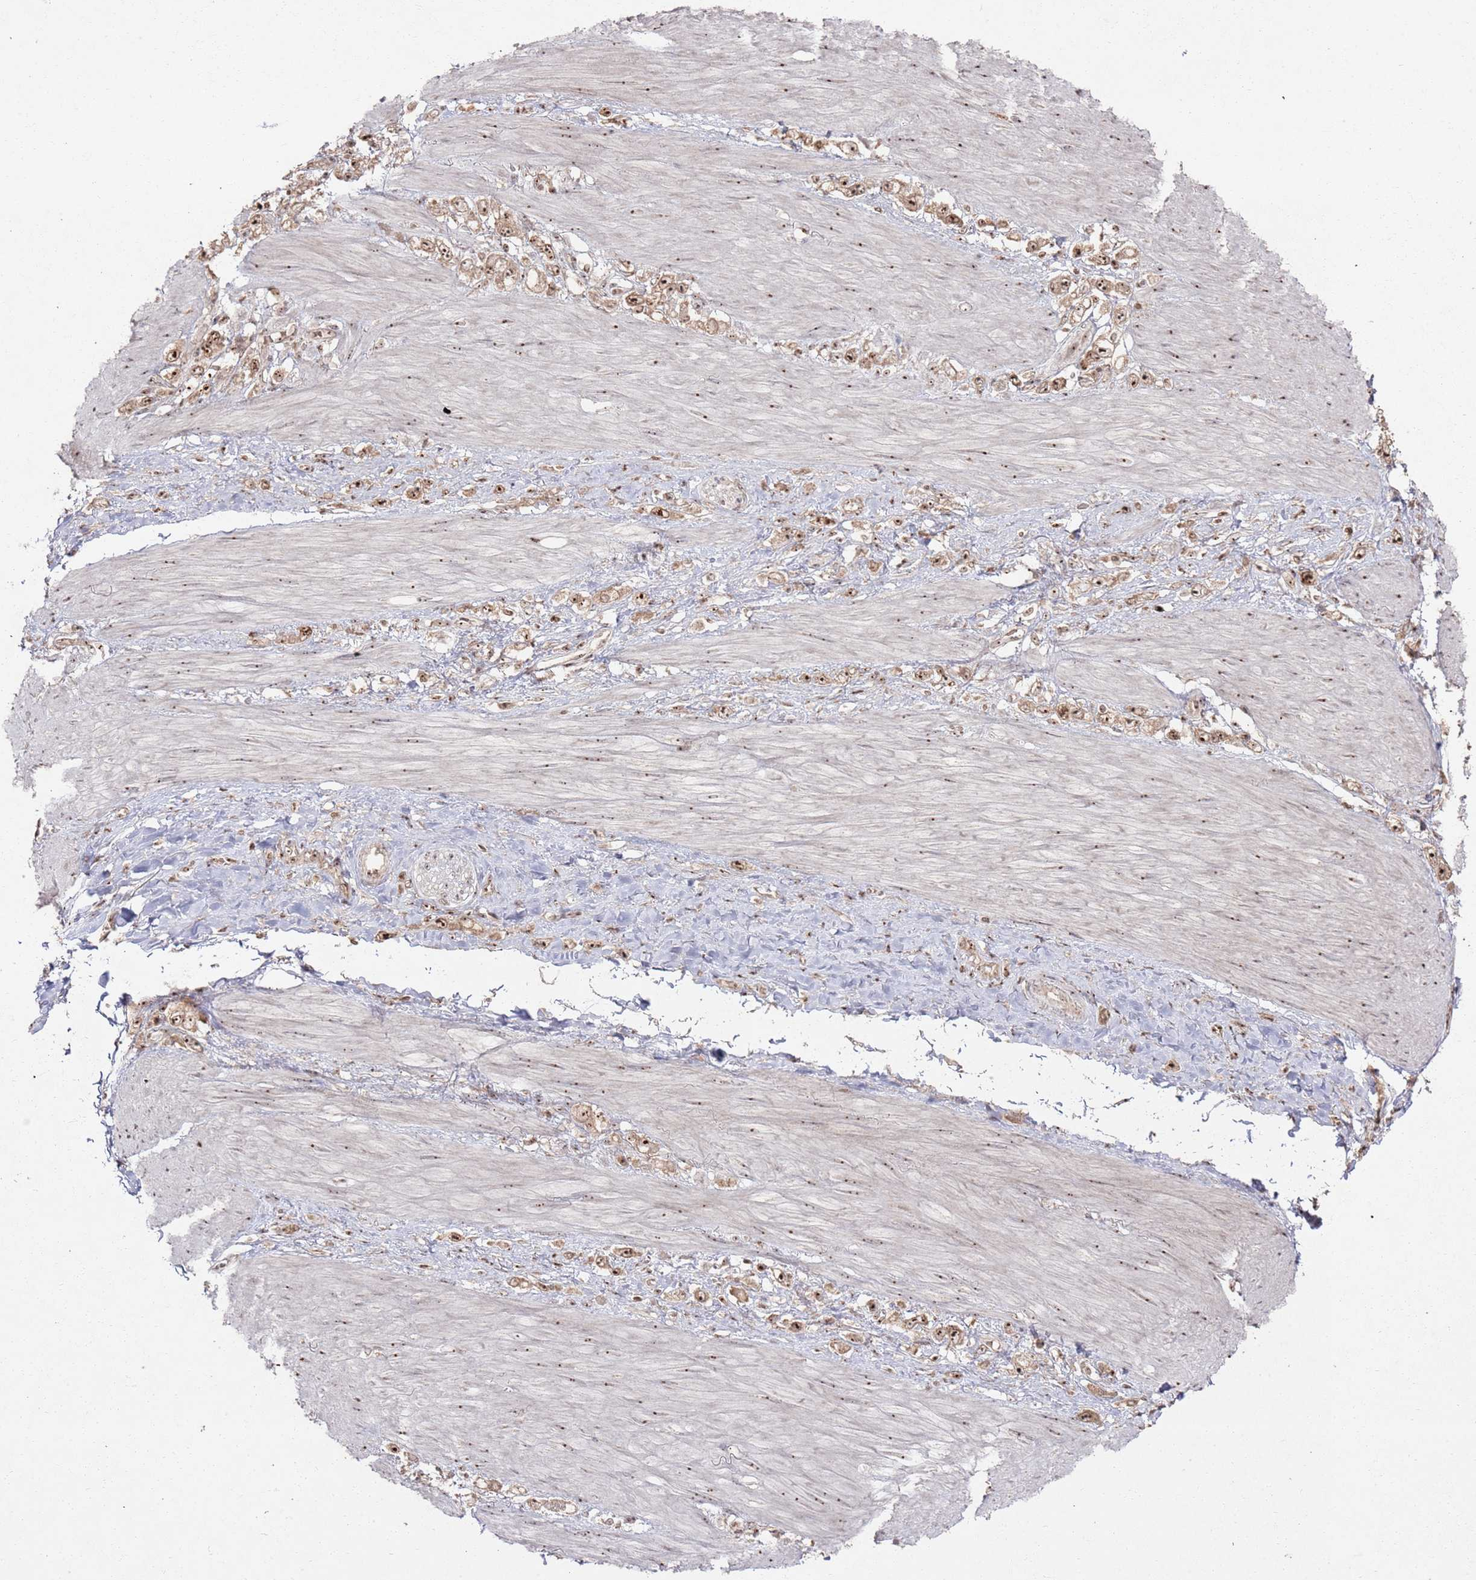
{"staining": {"intensity": "strong", "quantity": ">75%", "location": "nuclear"}, "tissue": "stomach cancer", "cell_type": "Tumor cells", "image_type": "cancer", "snomed": [{"axis": "morphology", "description": "Adenocarcinoma, NOS"}, {"axis": "topography", "description": "Stomach"}], "caption": "Protein expression analysis of stomach cancer reveals strong nuclear expression in about >75% of tumor cells.", "gene": "UTP11", "patient": {"sex": "female", "age": 65}}